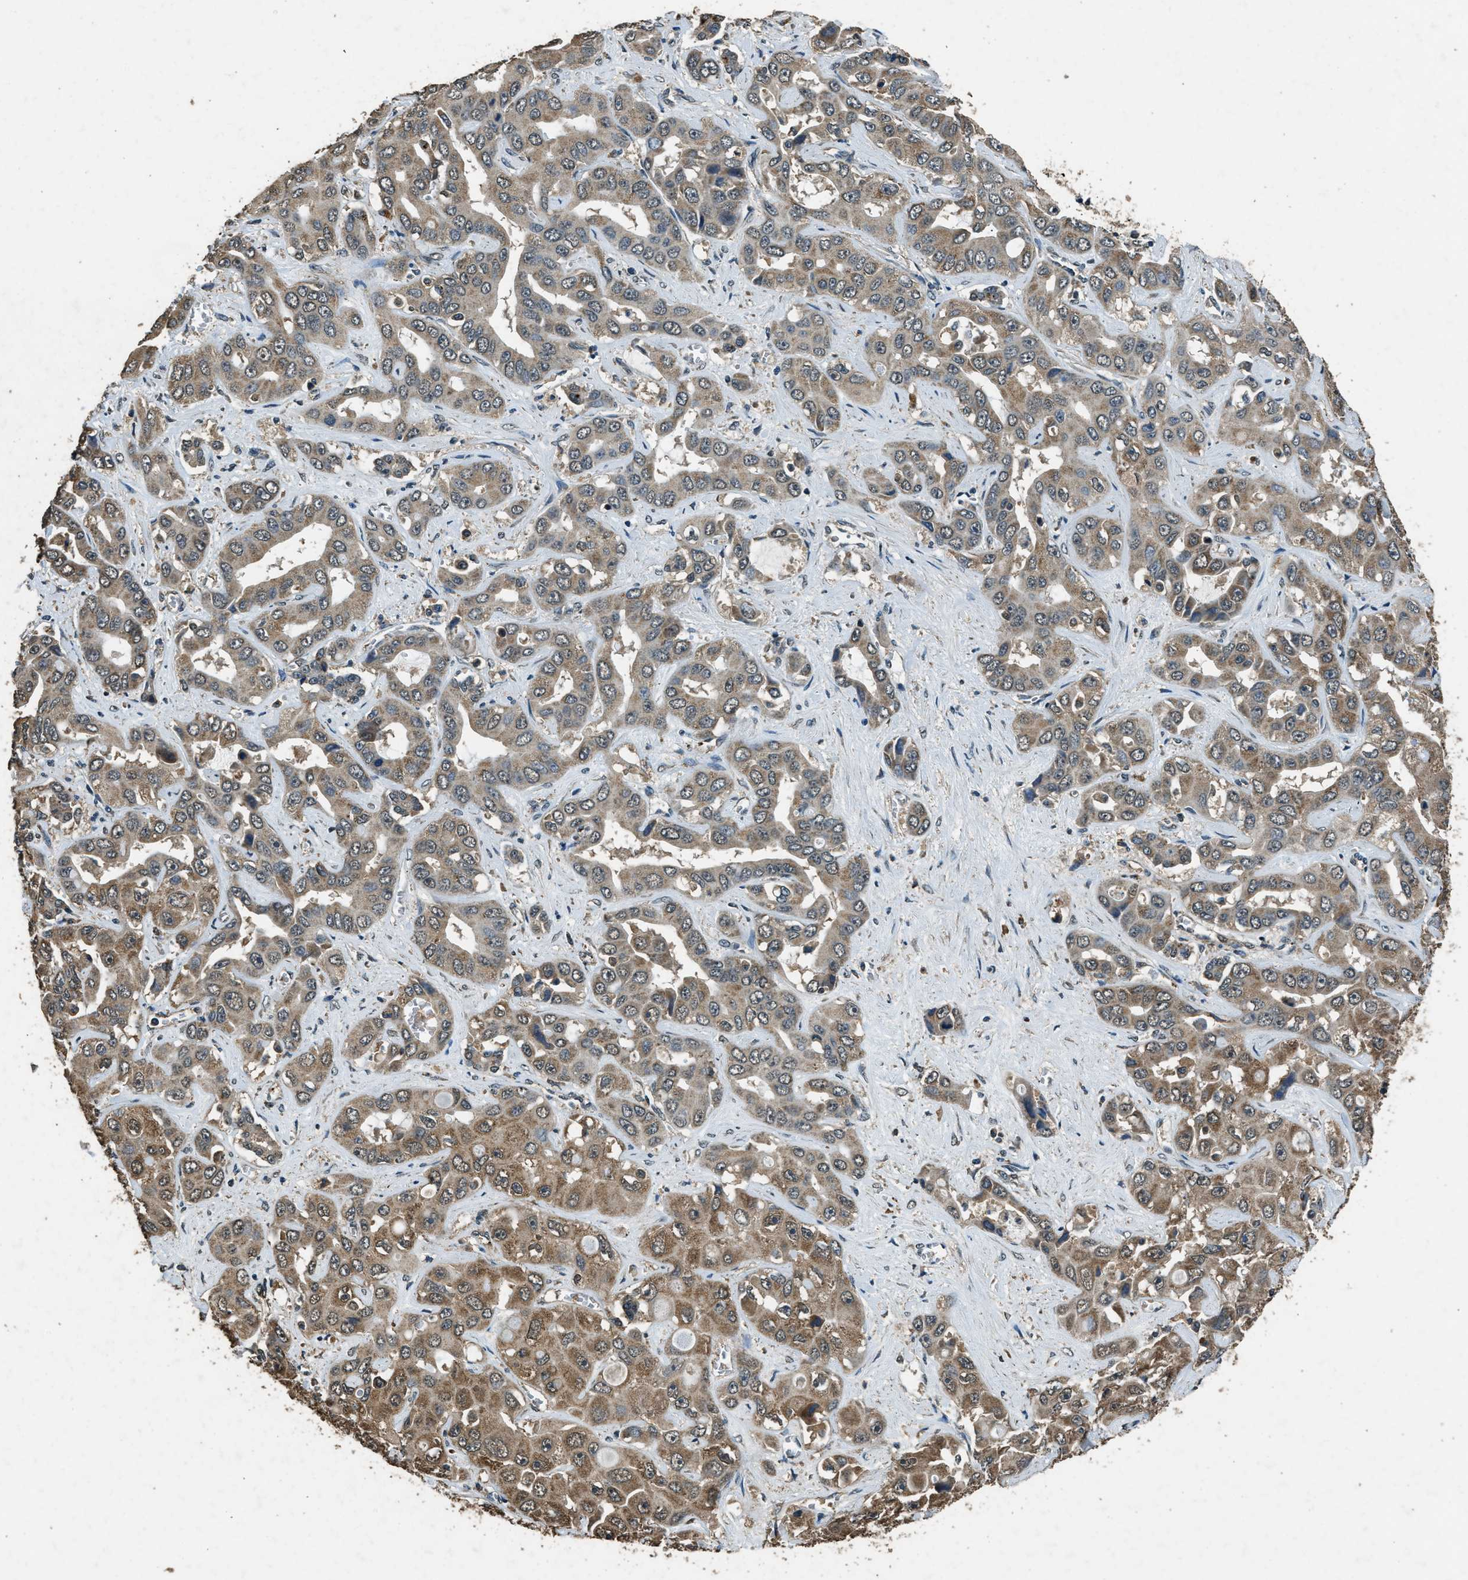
{"staining": {"intensity": "moderate", "quantity": ">75%", "location": "cytoplasmic/membranous"}, "tissue": "liver cancer", "cell_type": "Tumor cells", "image_type": "cancer", "snomed": [{"axis": "morphology", "description": "Cholangiocarcinoma"}, {"axis": "topography", "description": "Liver"}], "caption": "Immunohistochemistry staining of cholangiocarcinoma (liver), which reveals medium levels of moderate cytoplasmic/membranous staining in approximately >75% of tumor cells indicating moderate cytoplasmic/membranous protein staining. The staining was performed using DAB (3,3'-diaminobenzidine) (brown) for protein detection and nuclei were counterstained in hematoxylin (blue).", "gene": "SALL3", "patient": {"sex": "female", "age": 52}}